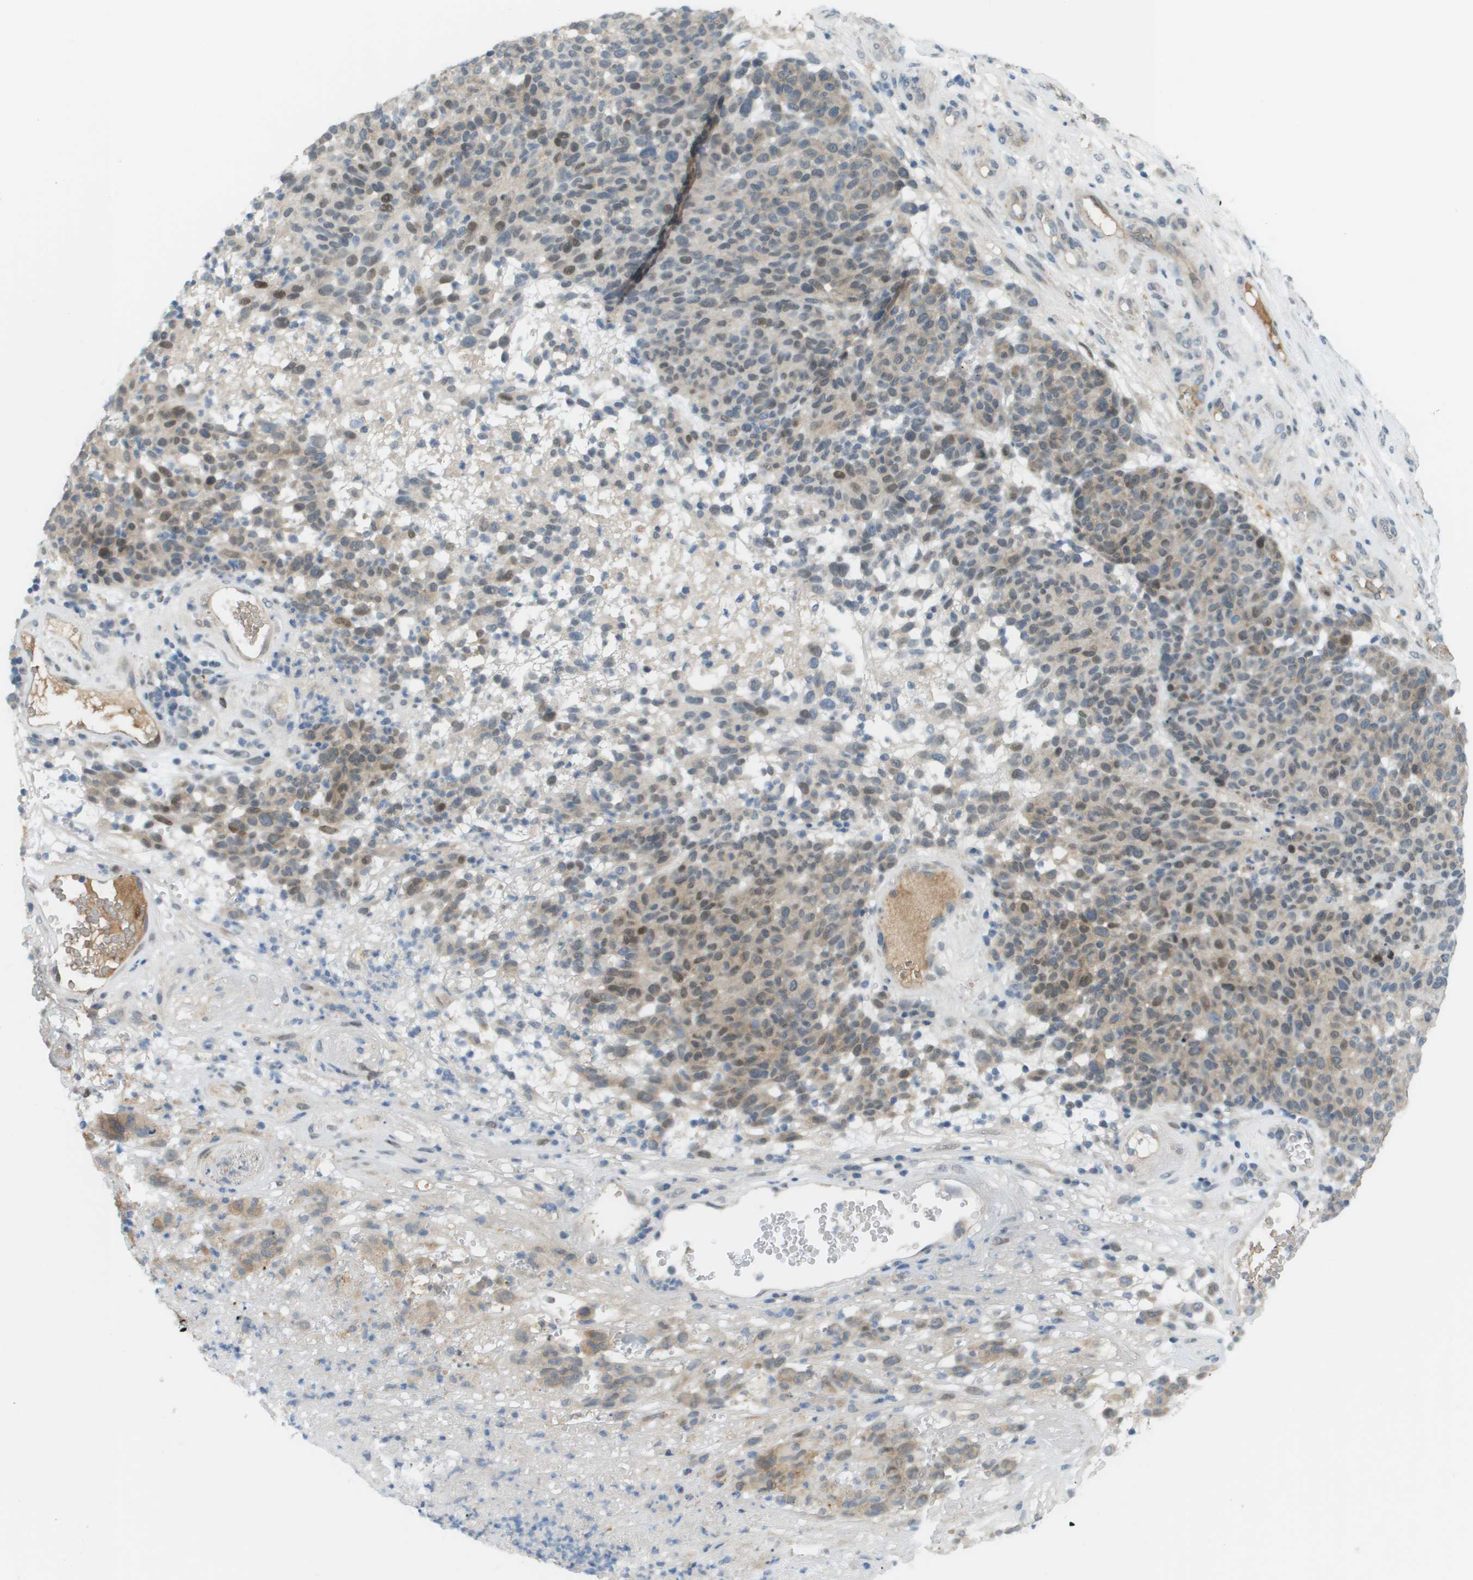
{"staining": {"intensity": "moderate", "quantity": "25%-75%", "location": "cytoplasmic/membranous,nuclear"}, "tissue": "melanoma", "cell_type": "Tumor cells", "image_type": "cancer", "snomed": [{"axis": "morphology", "description": "Malignant melanoma, NOS"}, {"axis": "topography", "description": "Skin"}], "caption": "A brown stain shows moderate cytoplasmic/membranous and nuclear positivity of a protein in malignant melanoma tumor cells. (IHC, brightfield microscopy, high magnification).", "gene": "CACNB4", "patient": {"sex": "male", "age": 59}}